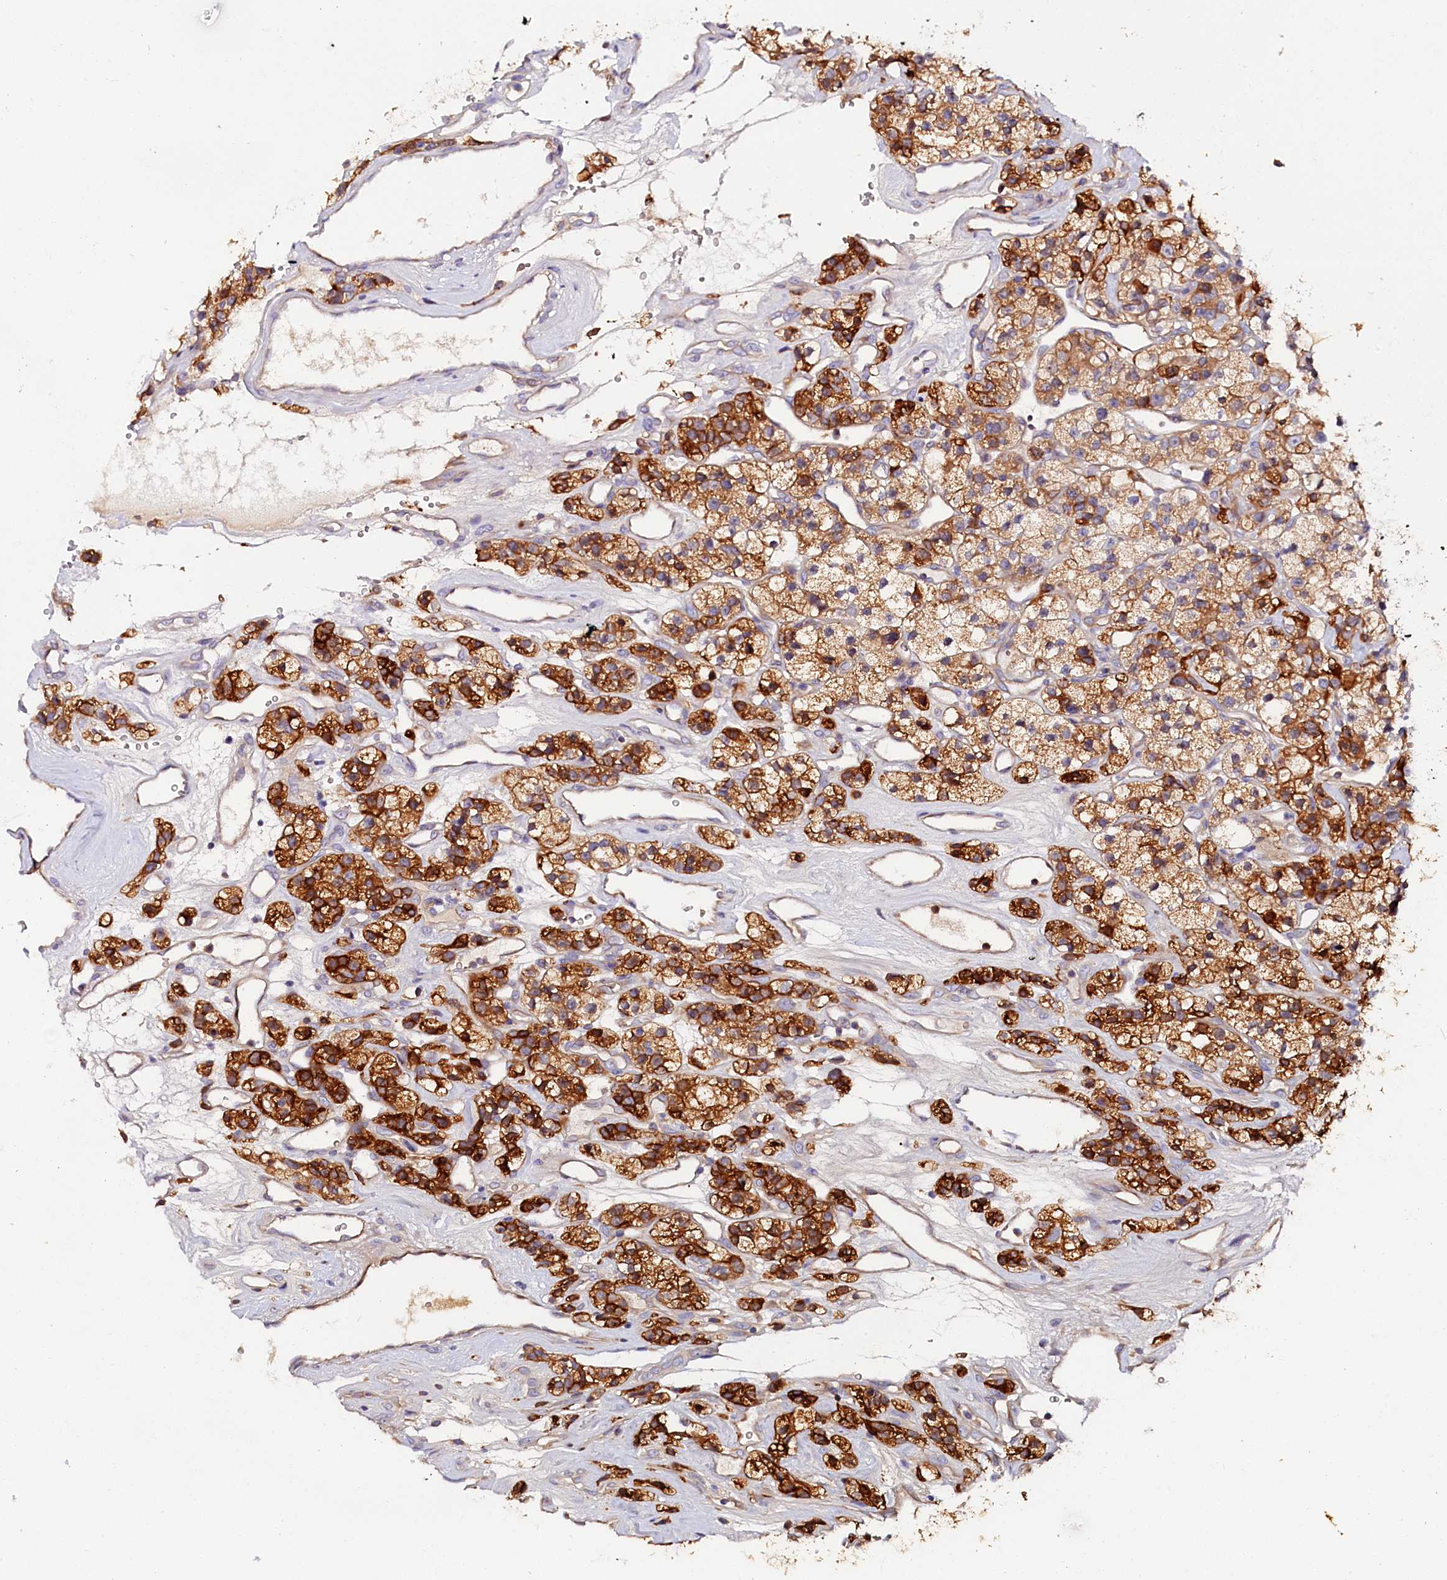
{"staining": {"intensity": "moderate", "quantity": ">75%", "location": "cytoplasmic/membranous"}, "tissue": "renal cancer", "cell_type": "Tumor cells", "image_type": "cancer", "snomed": [{"axis": "morphology", "description": "Adenocarcinoma, NOS"}, {"axis": "topography", "description": "Kidney"}], "caption": "Moderate cytoplasmic/membranous protein expression is seen in about >75% of tumor cells in adenocarcinoma (renal).", "gene": "KATNB1", "patient": {"sex": "female", "age": 57}}